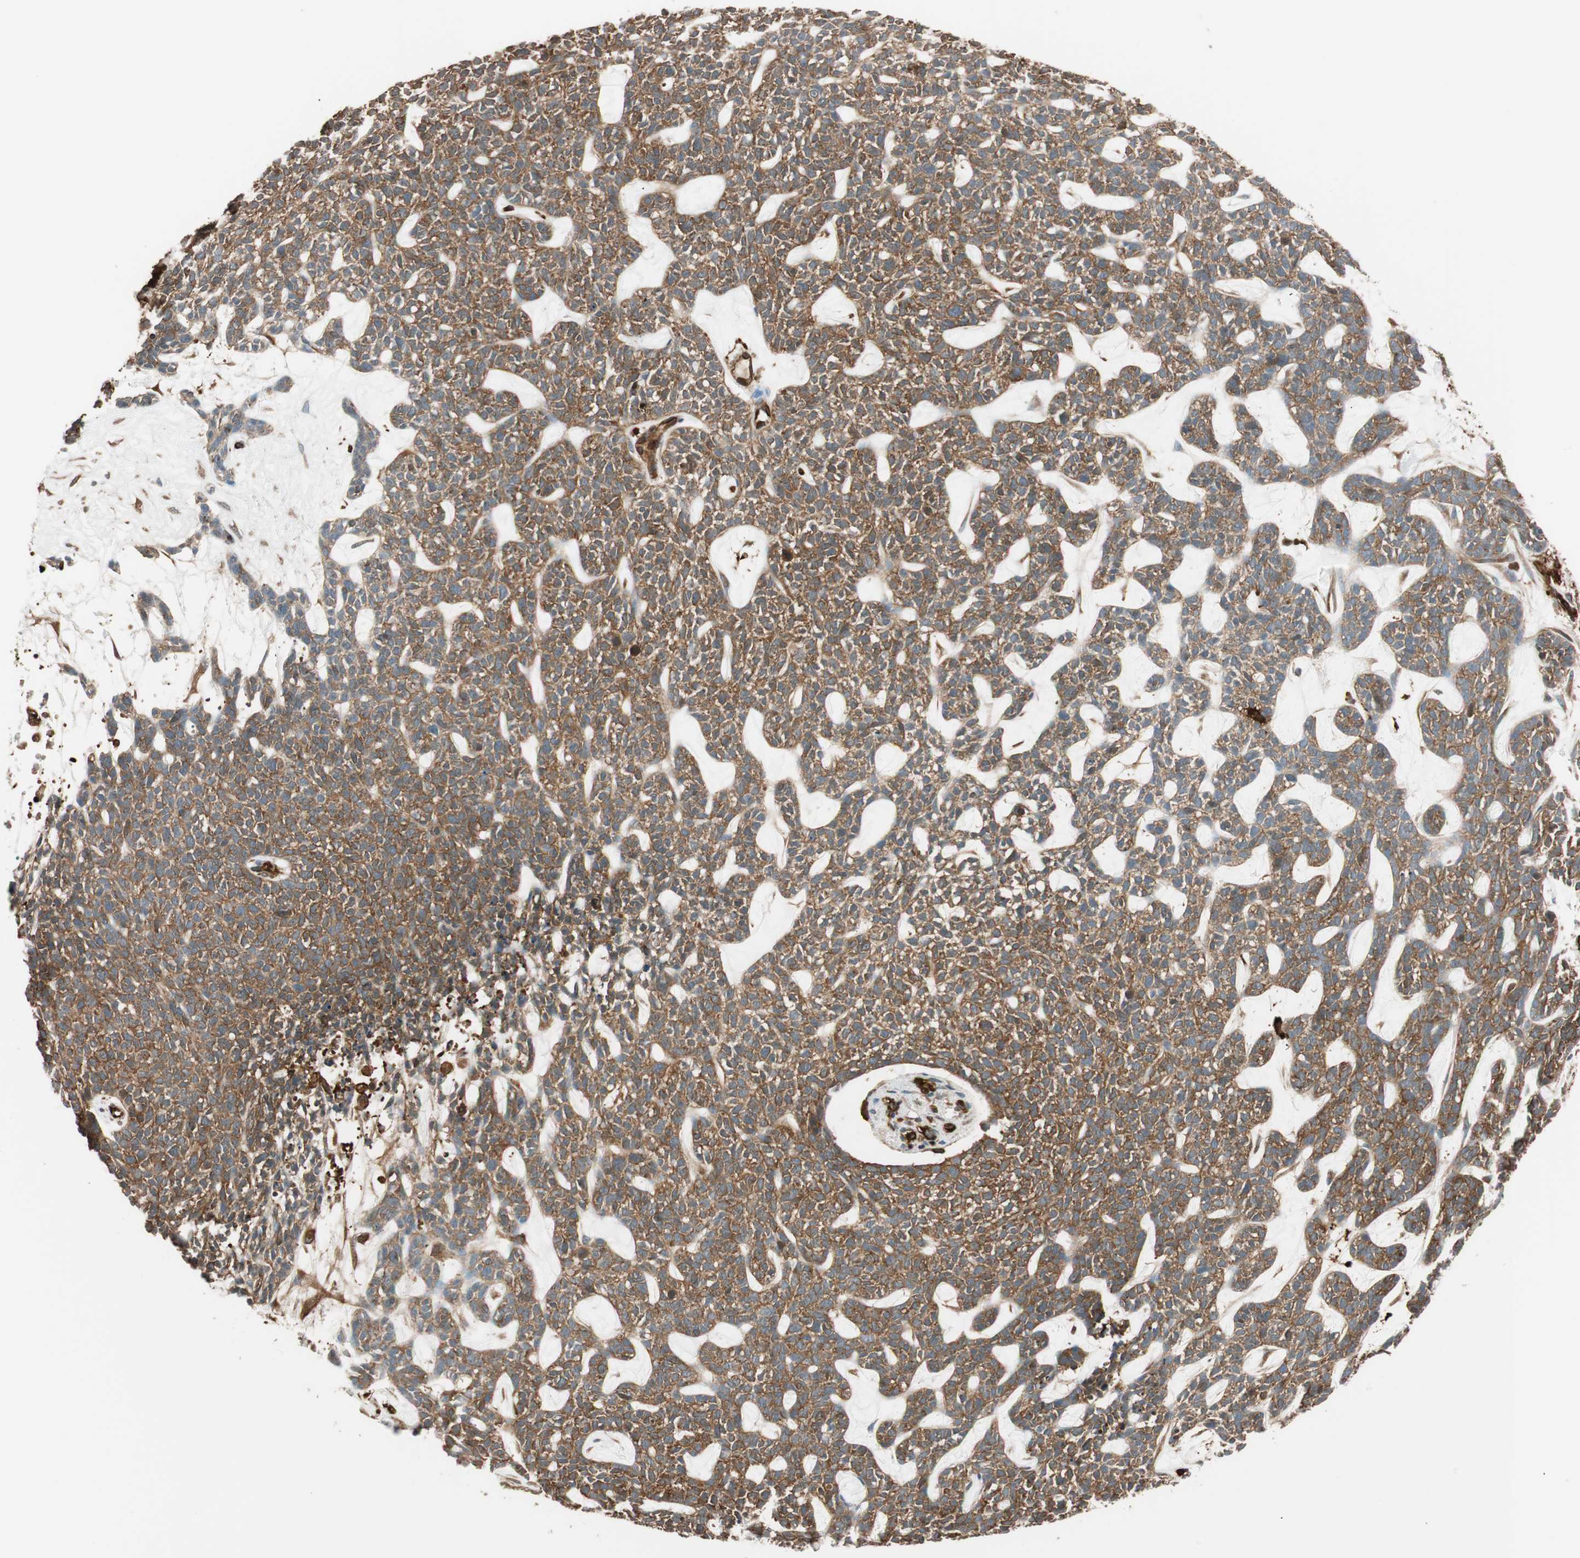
{"staining": {"intensity": "strong", "quantity": ">75%", "location": "cytoplasmic/membranous"}, "tissue": "skin cancer", "cell_type": "Tumor cells", "image_type": "cancer", "snomed": [{"axis": "morphology", "description": "Basal cell carcinoma"}, {"axis": "topography", "description": "Skin"}], "caption": "Immunohistochemical staining of skin cancer exhibits strong cytoplasmic/membranous protein staining in about >75% of tumor cells.", "gene": "VASP", "patient": {"sex": "female", "age": 84}}